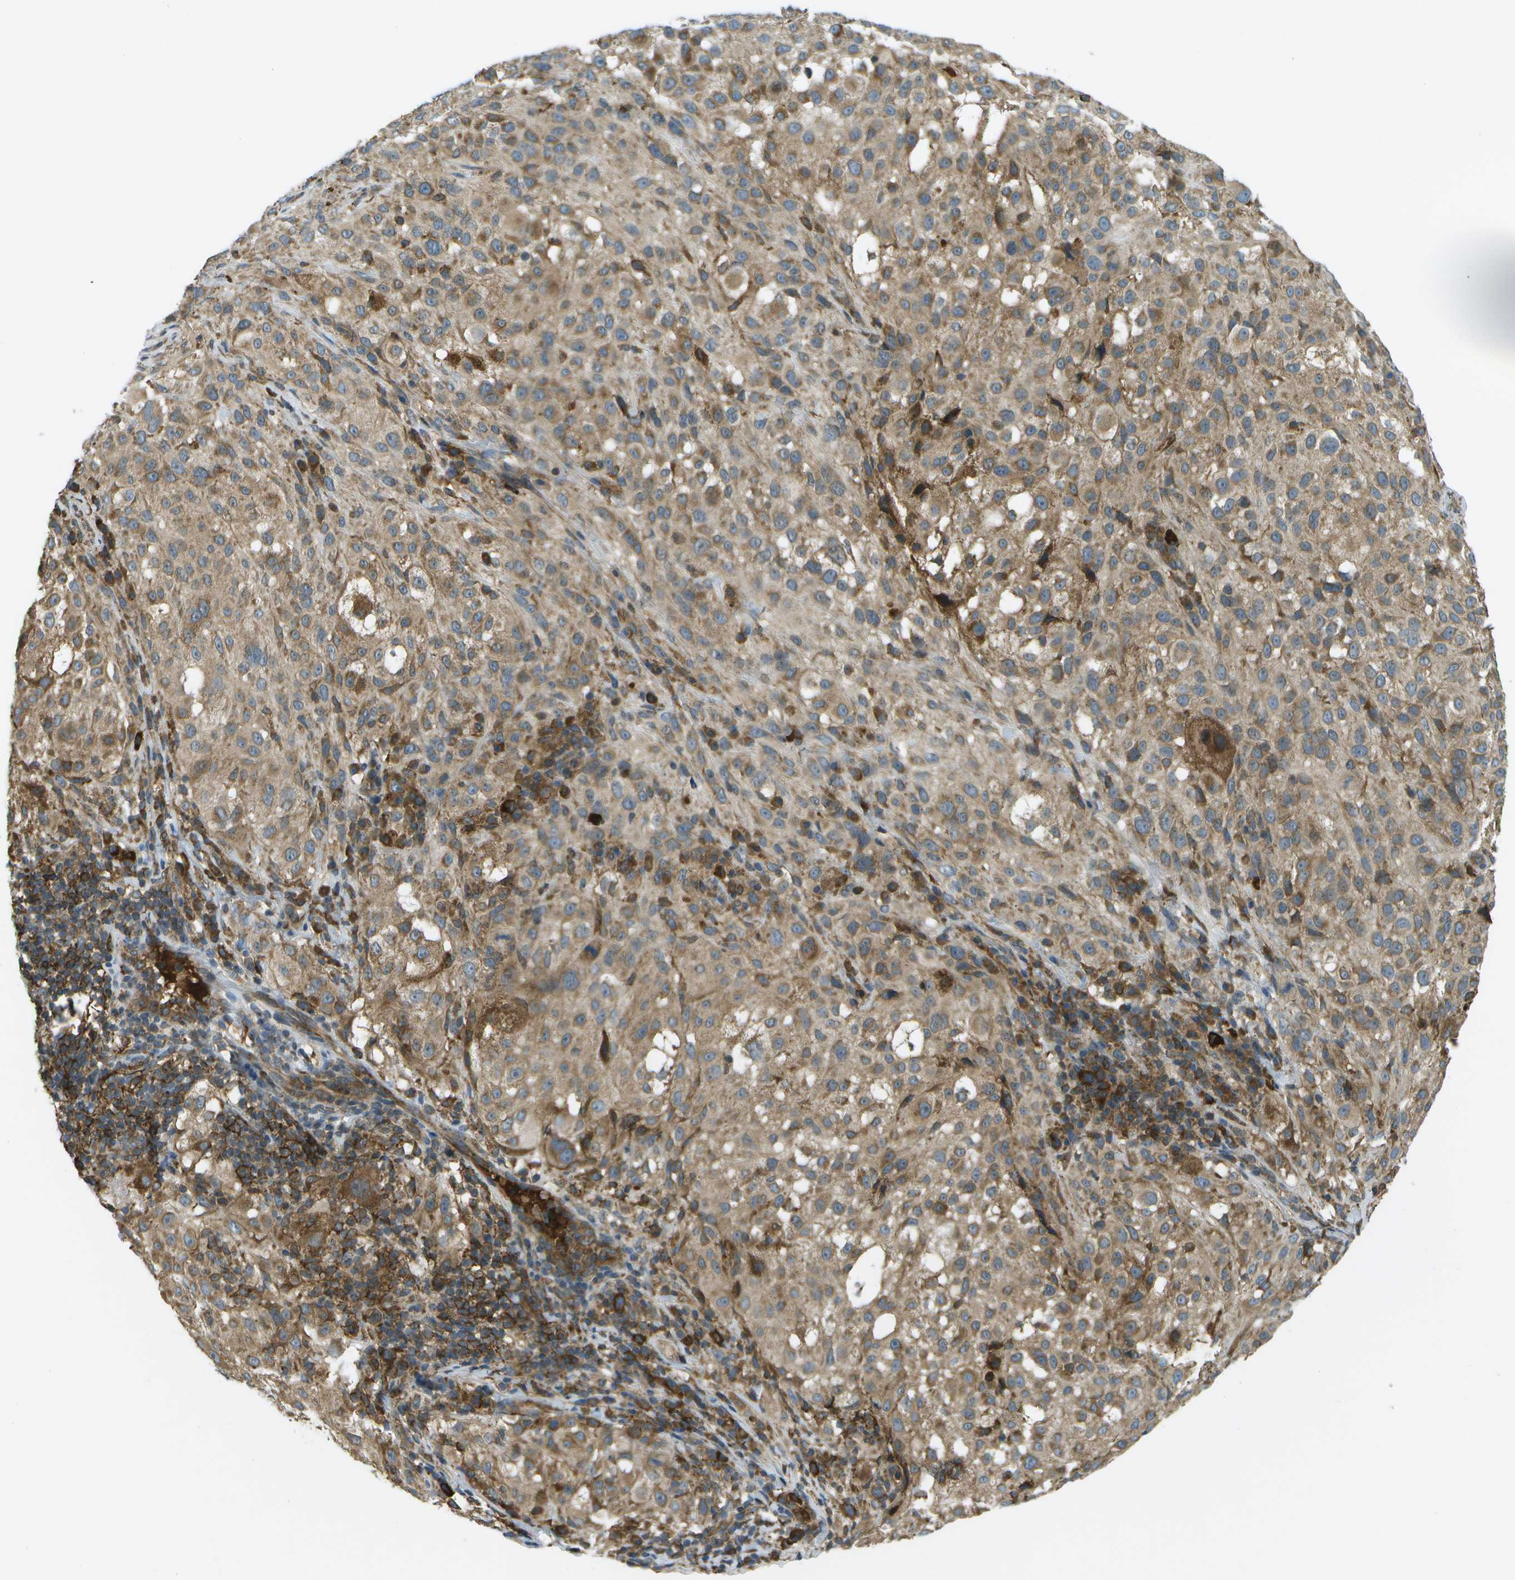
{"staining": {"intensity": "moderate", "quantity": ">75%", "location": "cytoplasmic/membranous"}, "tissue": "melanoma", "cell_type": "Tumor cells", "image_type": "cancer", "snomed": [{"axis": "morphology", "description": "Necrosis, NOS"}, {"axis": "morphology", "description": "Malignant melanoma, NOS"}, {"axis": "topography", "description": "Skin"}], "caption": "Melanoma was stained to show a protein in brown. There is medium levels of moderate cytoplasmic/membranous staining in approximately >75% of tumor cells.", "gene": "USP30", "patient": {"sex": "female", "age": 87}}